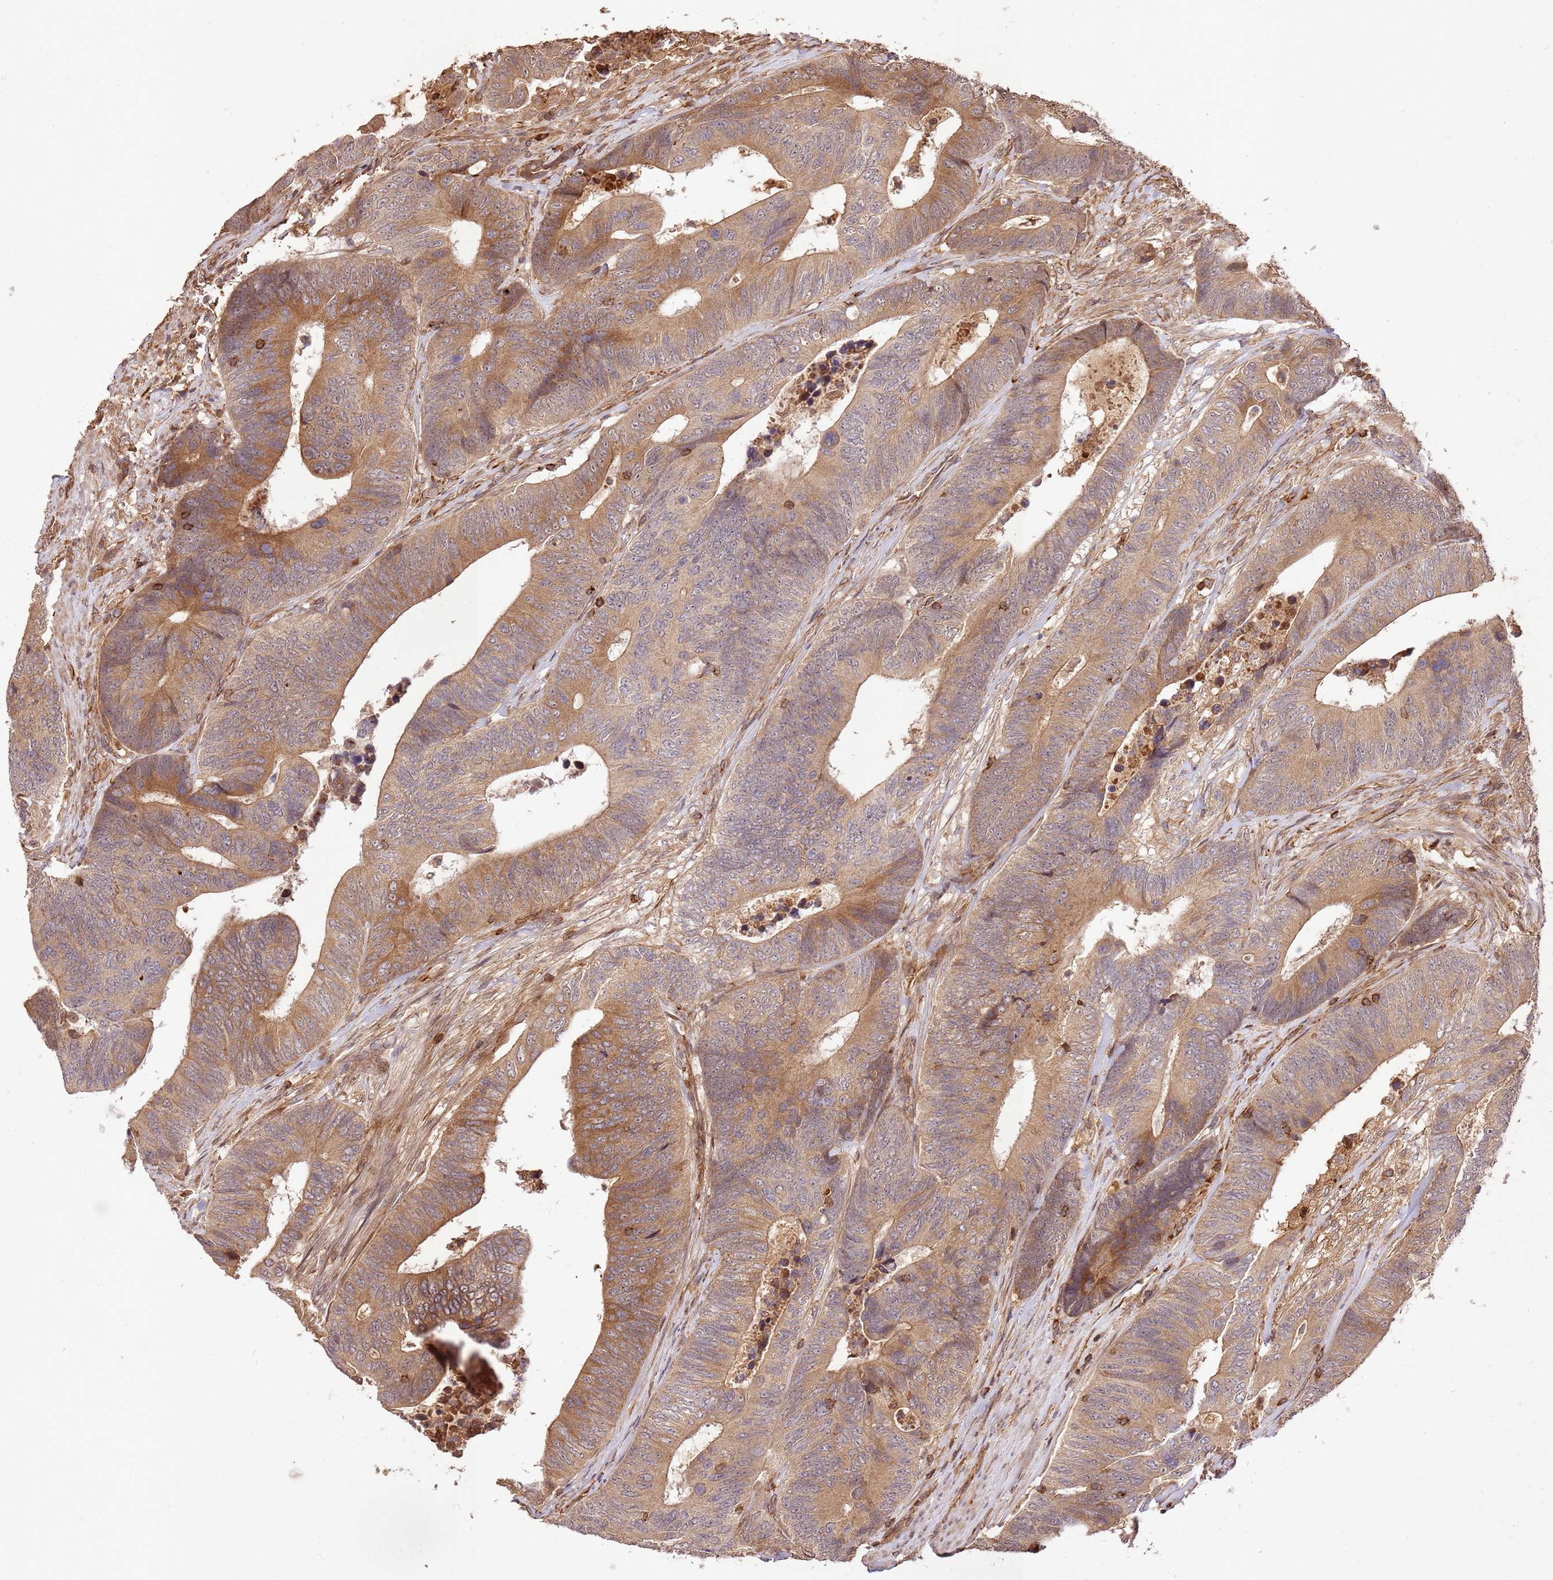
{"staining": {"intensity": "moderate", "quantity": ">75%", "location": "cytoplasmic/membranous"}, "tissue": "colorectal cancer", "cell_type": "Tumor cells", "image_type": "cancer", "snomed": [{"axis": "morphology", "description": "Adenocarcinoma, NOS"}, {"axis": "topography", "description": "Colon"}], "caption": "Brown immunohistochemical staining in human colorectal adenocarcinoma reveals moderate cytoplasmic/membranous positivity in about >75% of tumor cells.", "gene": "KATNAL2", "patient": {"sex": "male", "age": 87}}